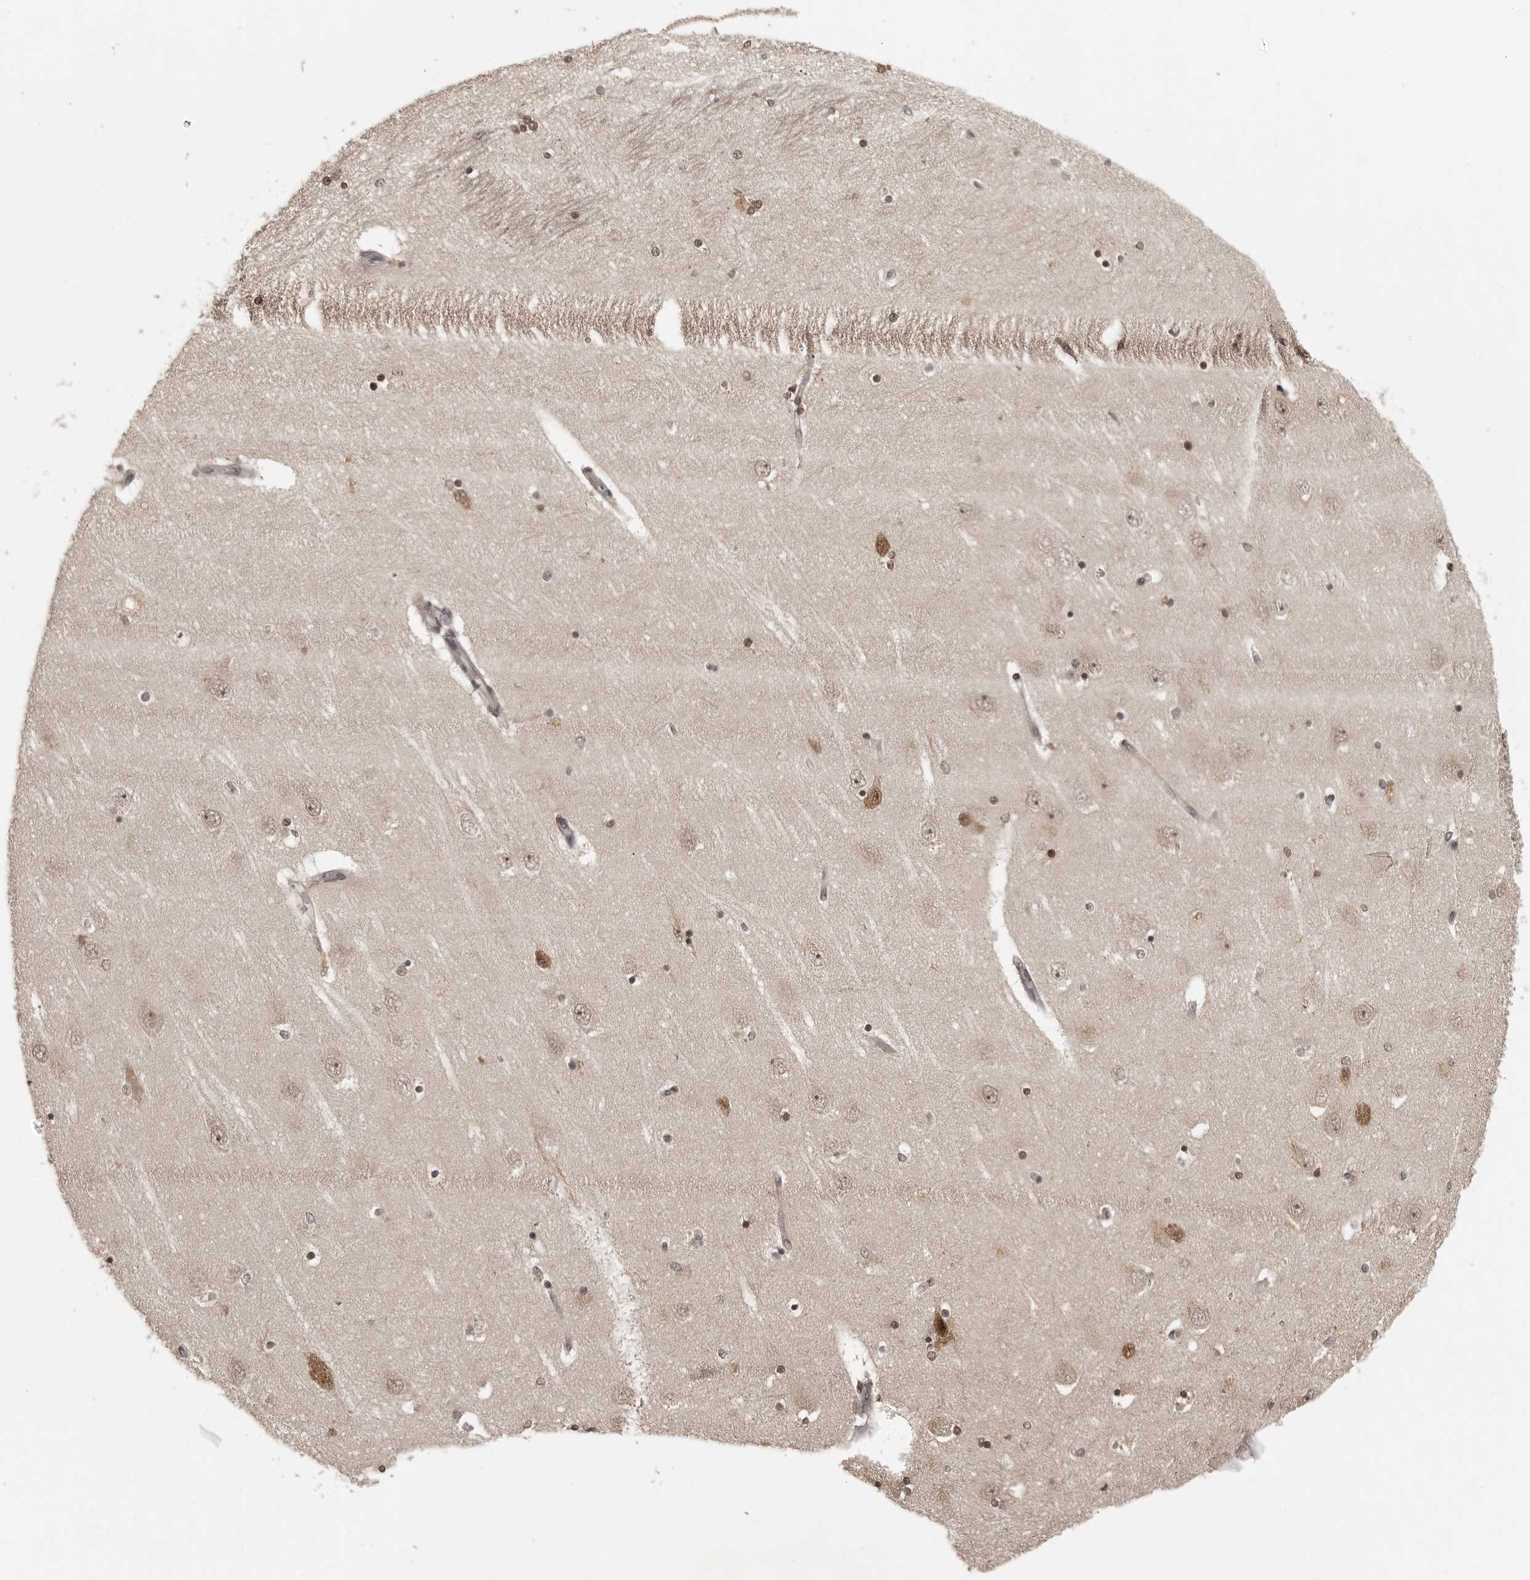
{"staining": {"intensity": "strong", "quantity": "25%-75%", "location": "cytoplasmic/membranous,nuclear"}, "tissue": "hippocampus", "cell_type": "Glial cells", "image_type": "normal", "snomed": [{"axis": "morphology", "description": "Normal tissue, NOS"}, {"axis": "topography", "description": "Hippocampus"}], "caption": "IHC (DAB) staining of normal human hippocampus exhibits strong cytoplasmic/membranous,nuclear protein expression in about 25%-75% of glial cells. (DAB (3,3'-diaminobenzidine) IHC, brown staining for protein, blue staining for nuclei).", "gene": "PEG3", "patient": {"sex": "female", "age": 54}}